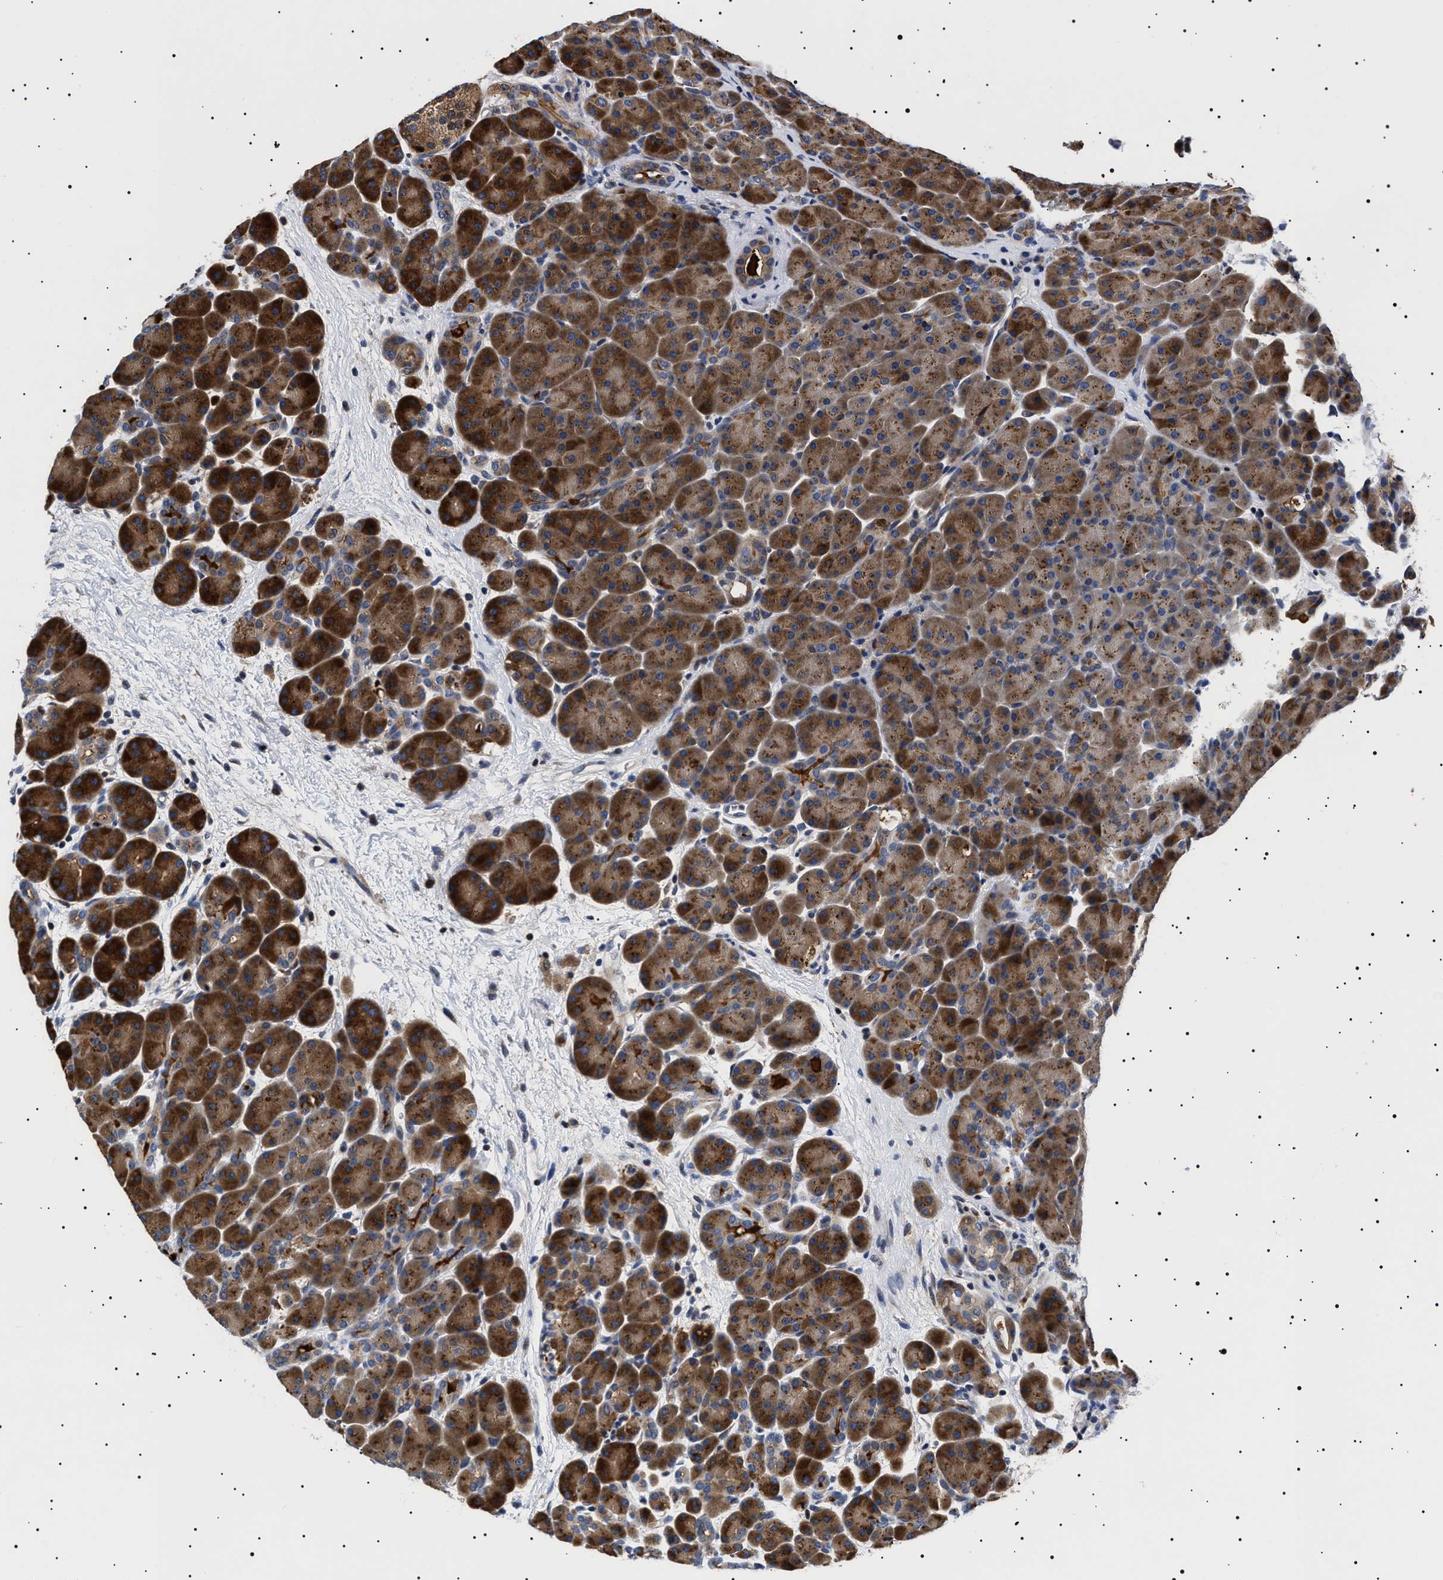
{"staining": {"intensity": "strong", "quantity": ">75%", "location": "cytoplasmic/membranous"}, "tissue": "pancreas", "cell_type": "Exocrine glandular cells", "image_type": "normal", "snomed": [{"axis": "morphology", "description": "Normal tissue, NOS"}, {"axis": "topography", "description": "Pancreas"}], "caption": "Strong cytoplasmic/membranous protein staining is identified in about >75% of exocrine glandular cells in pancreas. The staining was performed using DAB, with brown indicating positive protein expression. Nuclei are stained blue with hematoxylin.", "gene": "SLC4A7", "patient": {"sex": "male", "age": 66}}